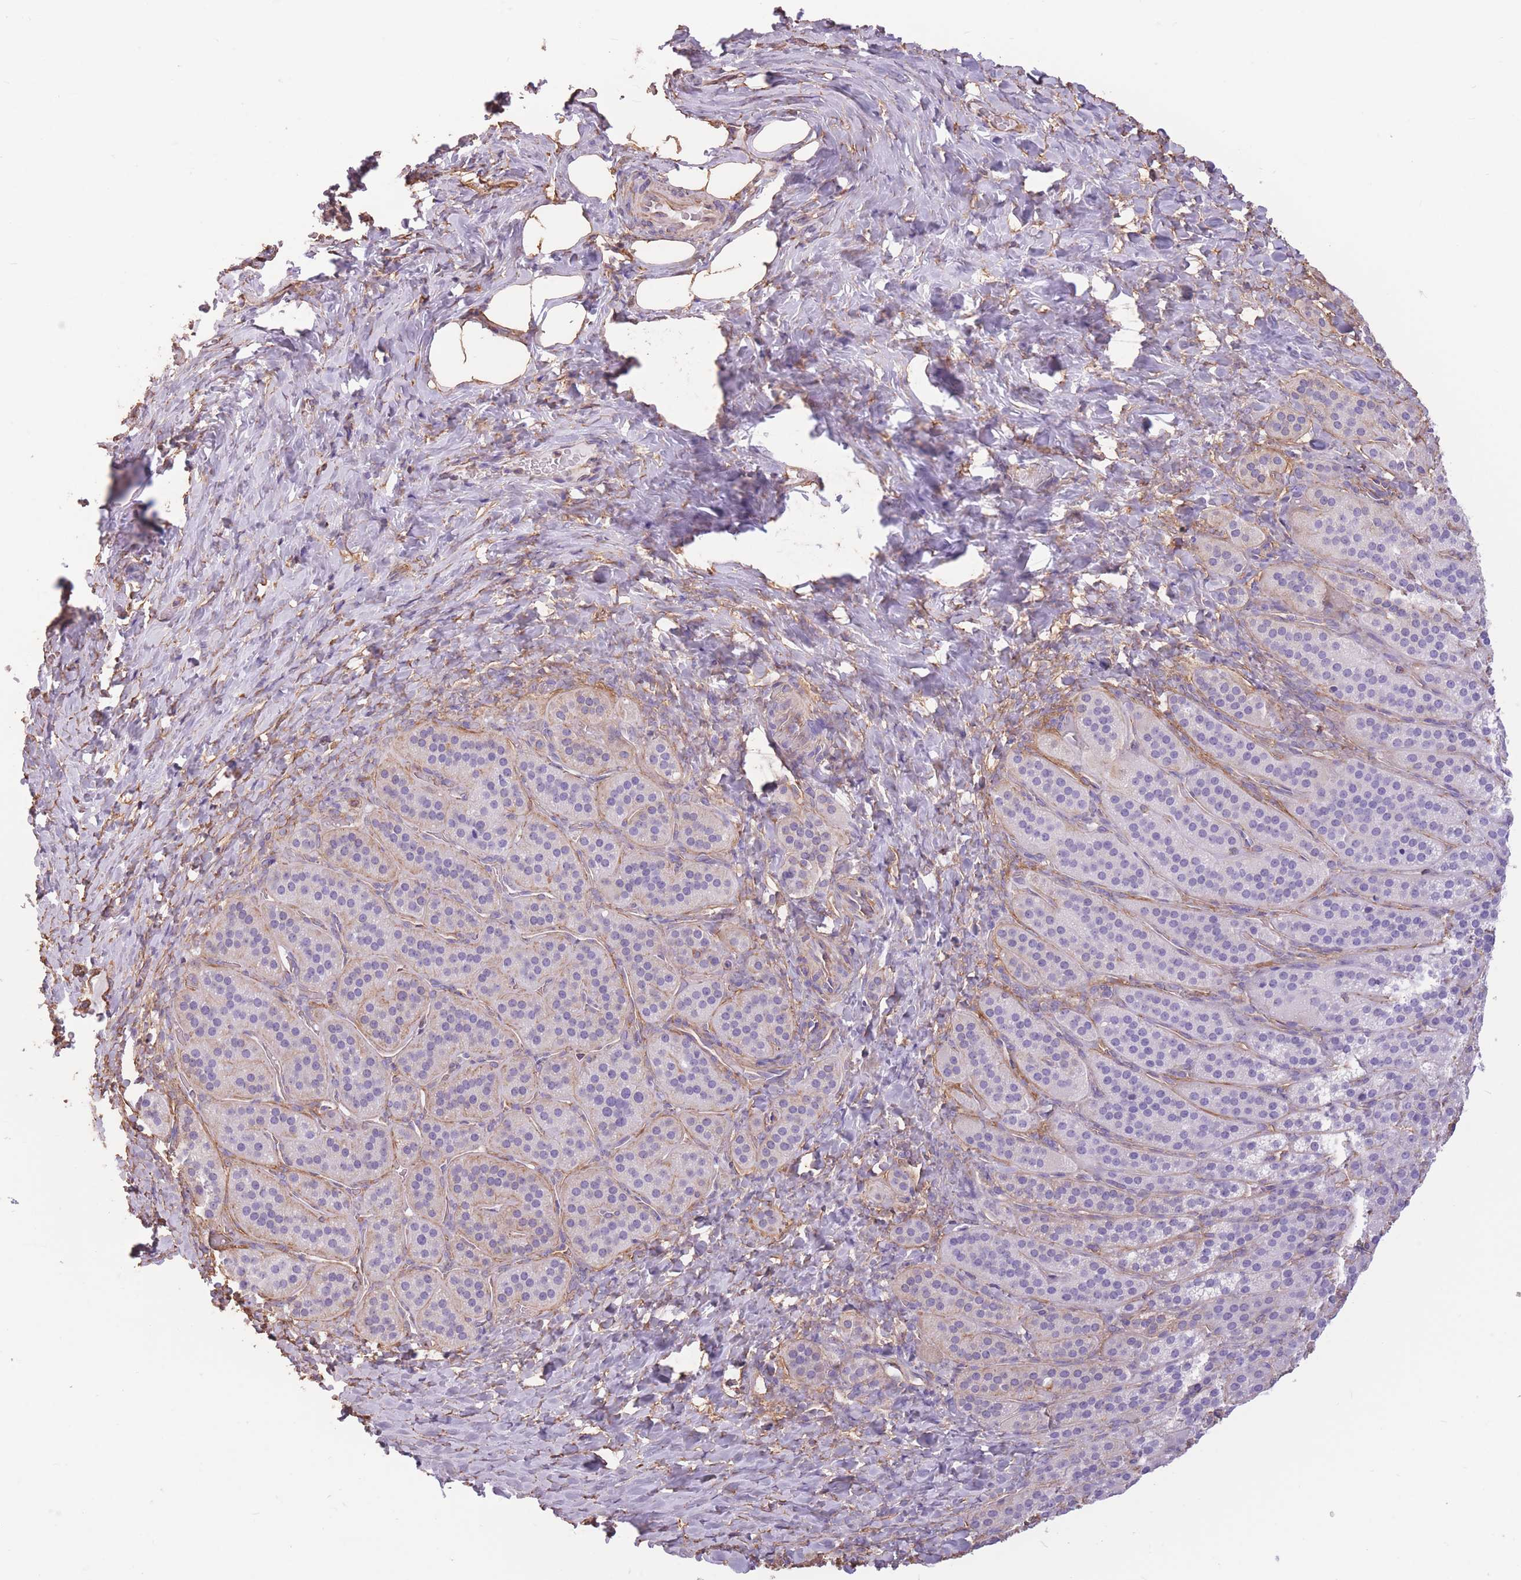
{"staining": {"intensity": "negative", "quantity": "none", "location": "none"}, "tissue": "adrenal gland", "cell_type": "Glandular cells", "image_type": "normal", "snomed": [{"axis": "morphology", "description": "Normal tissue, NOS"}, {"axis": "topography", "description": "Adrenal gland"}], "caption": "Human adrenal gland stained for a protein using immunohistochemistry (IHC) shows no expression in glandular cells.", "gene": "ADD1", "patient": {"sex": "female", "age": 41}}